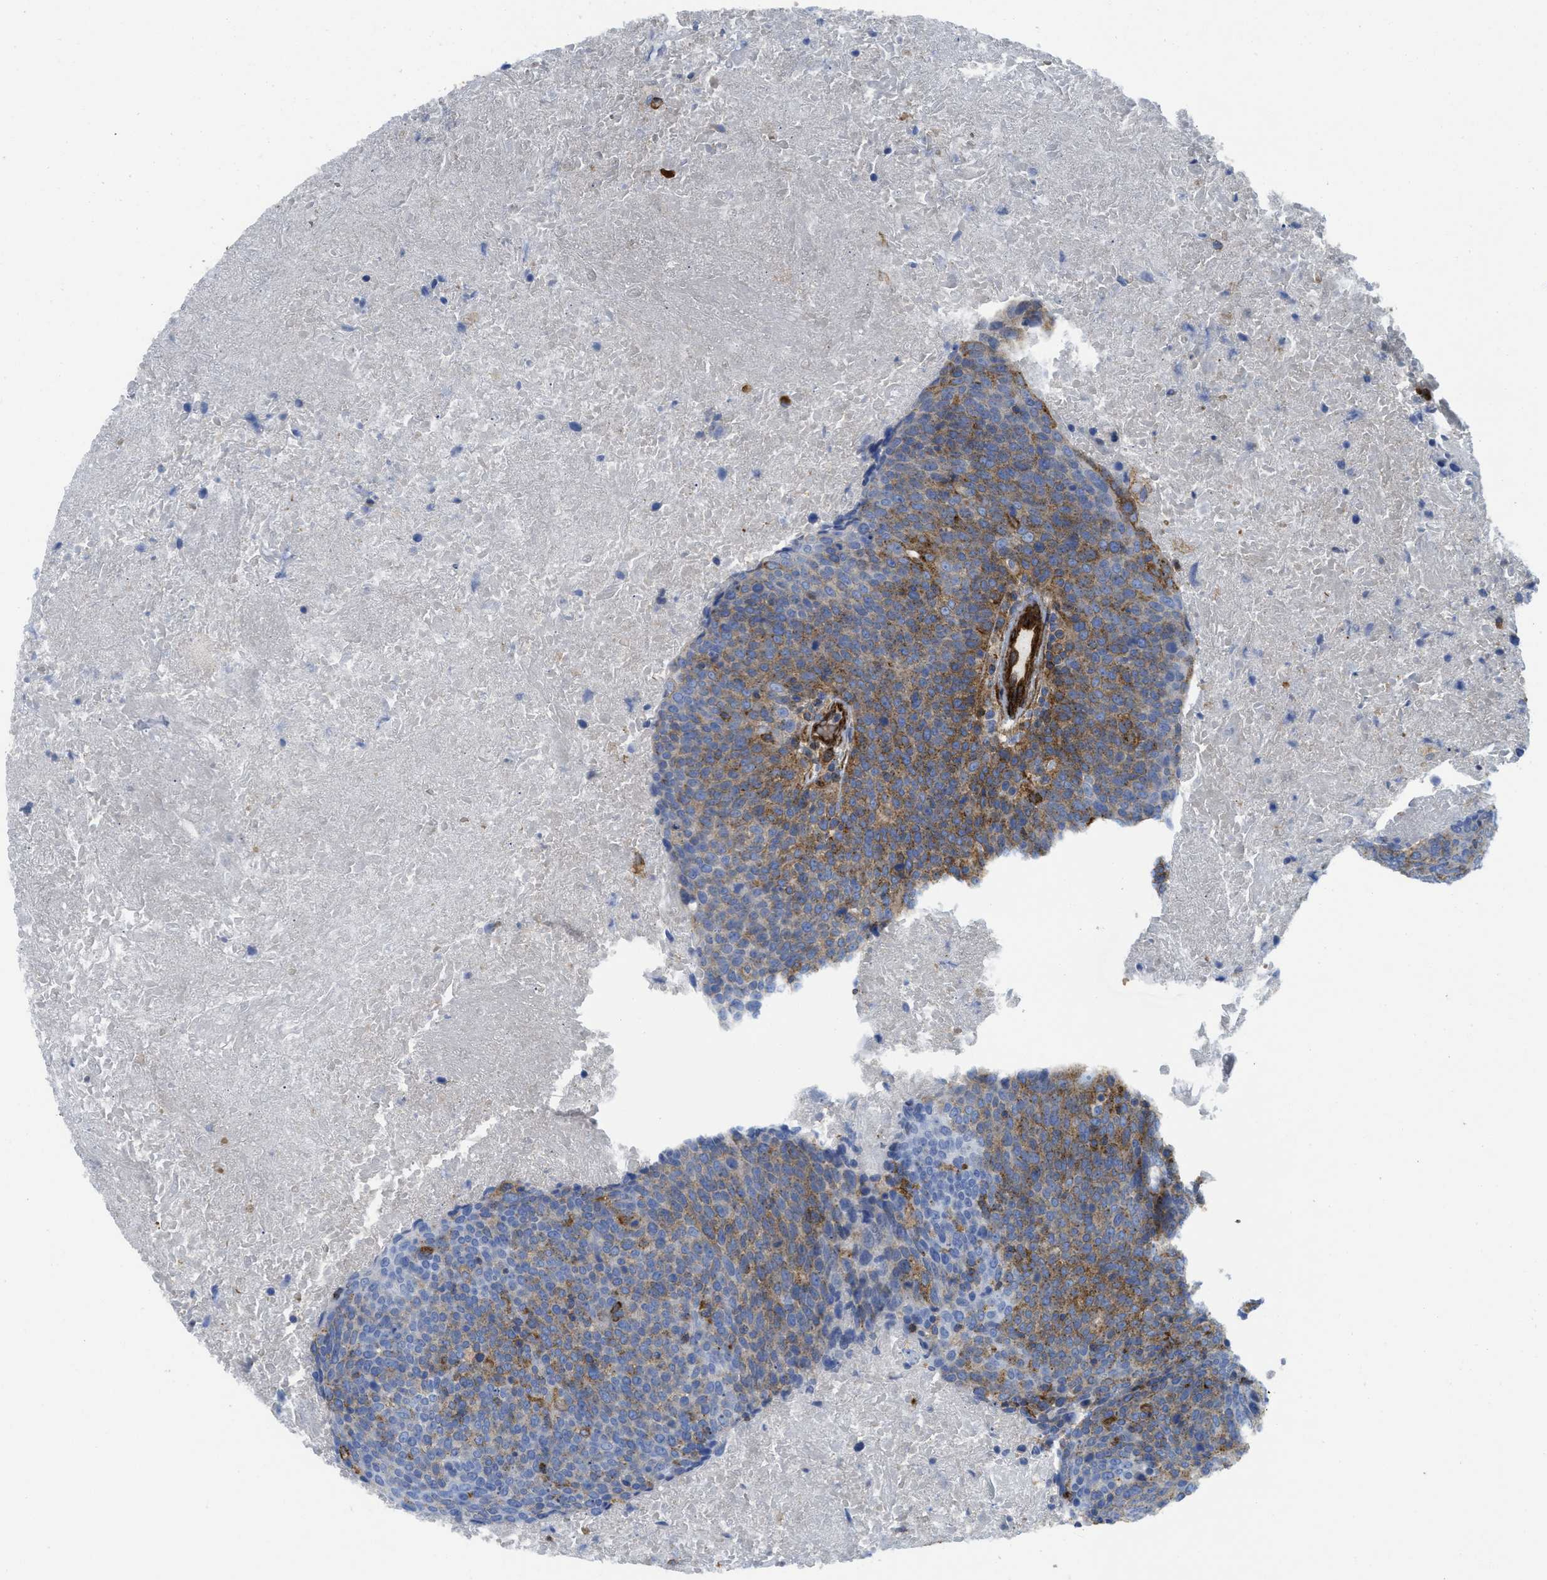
{"staining": {"intensity": "moderate", "quantity": "25%-75%", "location": "cytoplasmic/membranous"}, "tissue": "head and neck cancer", "cell_type": "Tumor cells", "image_type": "cancer", "snomed": [{"axis": "morphology", "description": "Squamous cell carcinoma, NOS"}, {"axis": "morphology", "description": "Squamous cell carcinoma, metastatic, NOS"}, {"axis": "topography", "description": "Lymph node"}, {"axis": "topography", "description": "Head-Neck"}], "caption": "Immunohistochemical staining of head and neck cancer exhibits medium levels of moderate cytoplasmic/membranous staining in approximately 25%-75% of tumor cells.", "gene": "HIP1", "patient": {"sex": "male", "age": 62}}